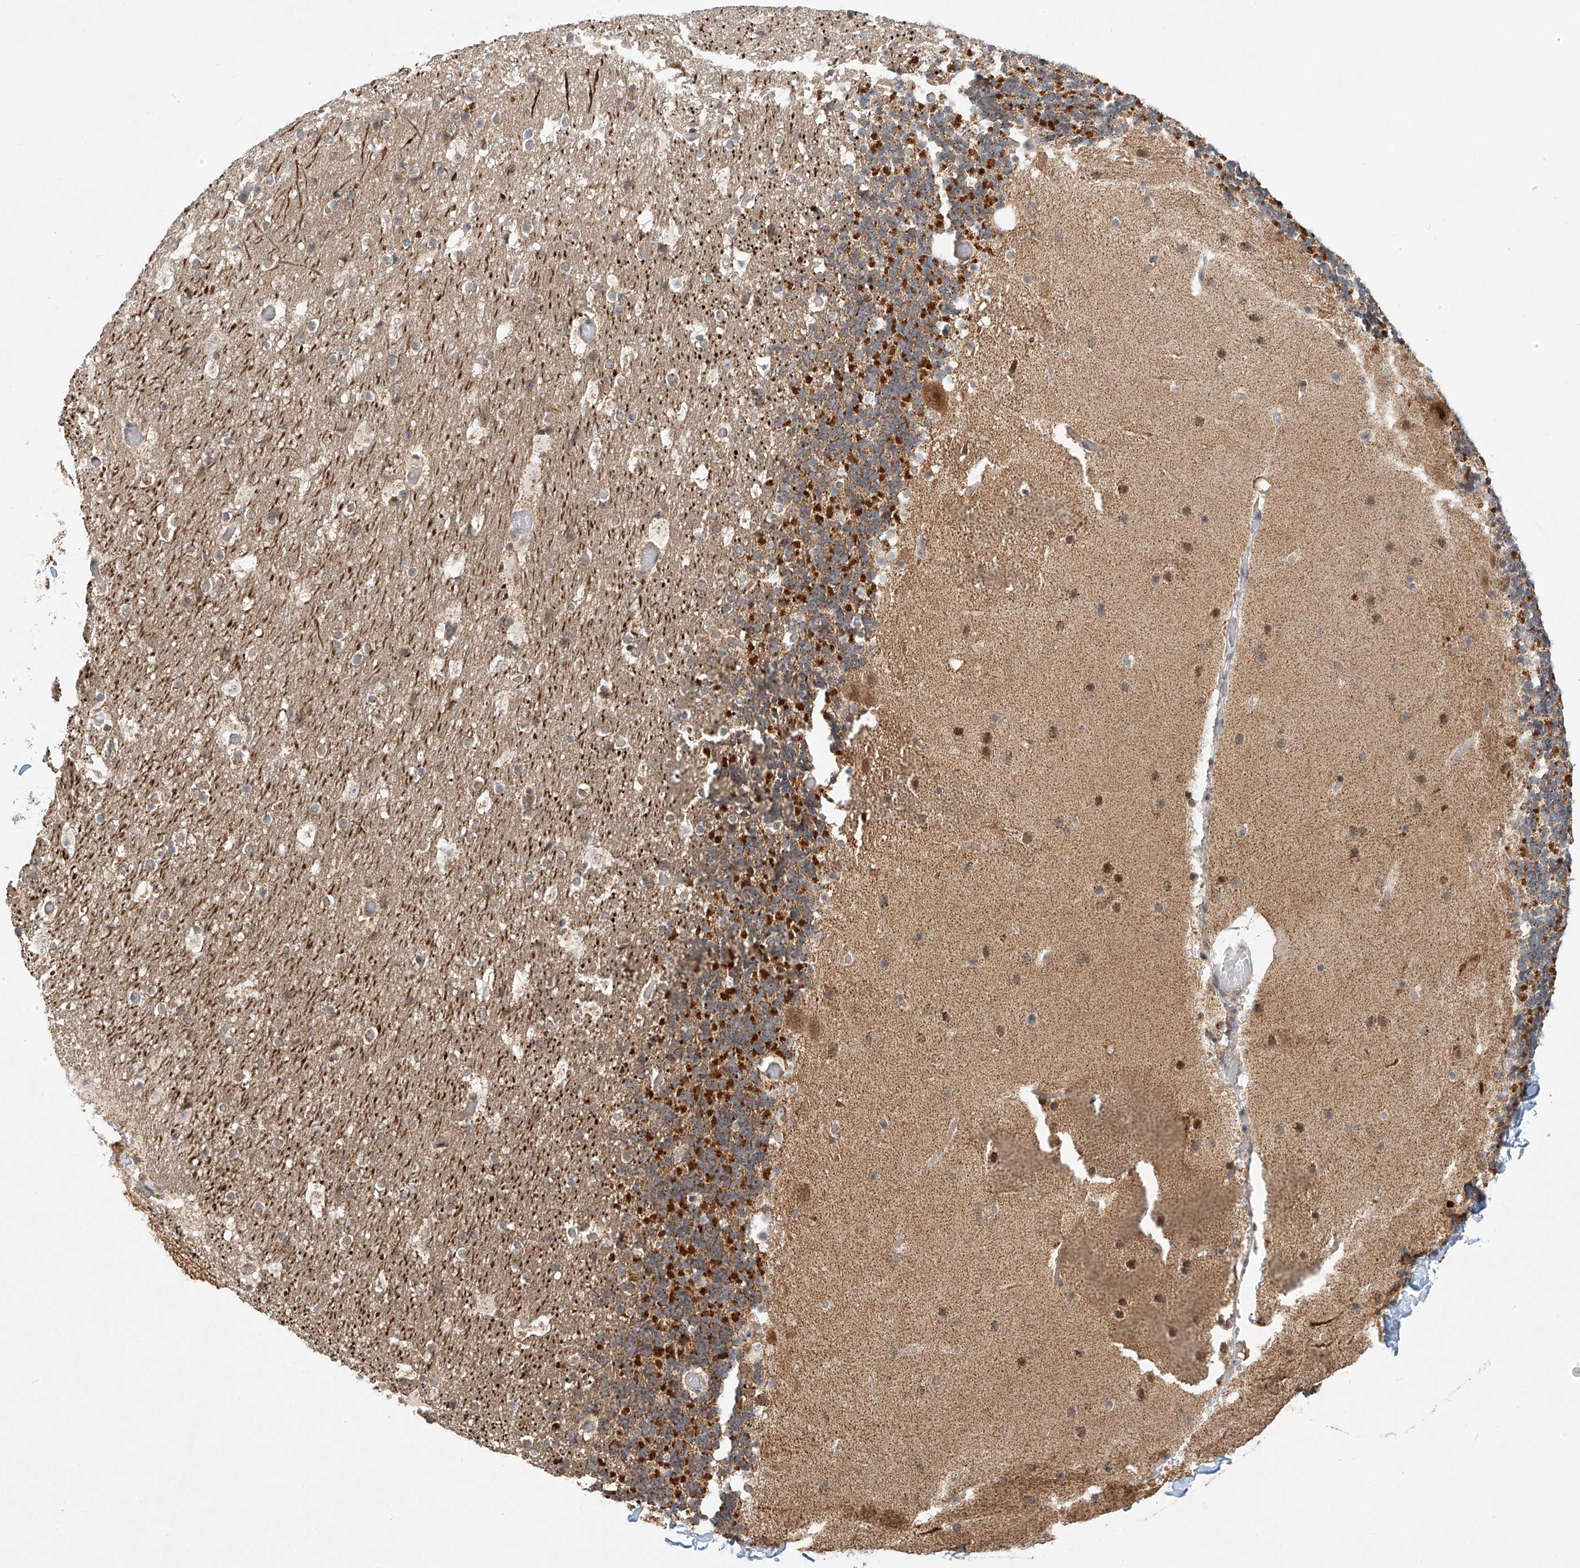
{"staining": {"intensity": "moderate", "quantity": "25%-75%", "location": "cytoplasmic/membranous"}, "tissue": "cerebellum", "cell_type": "Cells in granular layer", "image_type": "normal", "snomed": [{"axis": "morphology", "description": "Normal tissue, NOS"}, {"axis": "topography", "description": "Cerebellum"}], "caption": "Immunohistochemistry (IHC) histopathology image of benign cerebellum: human cerebellum stained using immunohistochemistry (IHC) displays medium levels of moderate protein expression localized specifically in the cytoplasmic/membranous of cells in granular layer, appearing as a cytoplasmic/membranous brown color.", "gene": "SYTL3", "patient": {"sex": "male", "age": 57}}